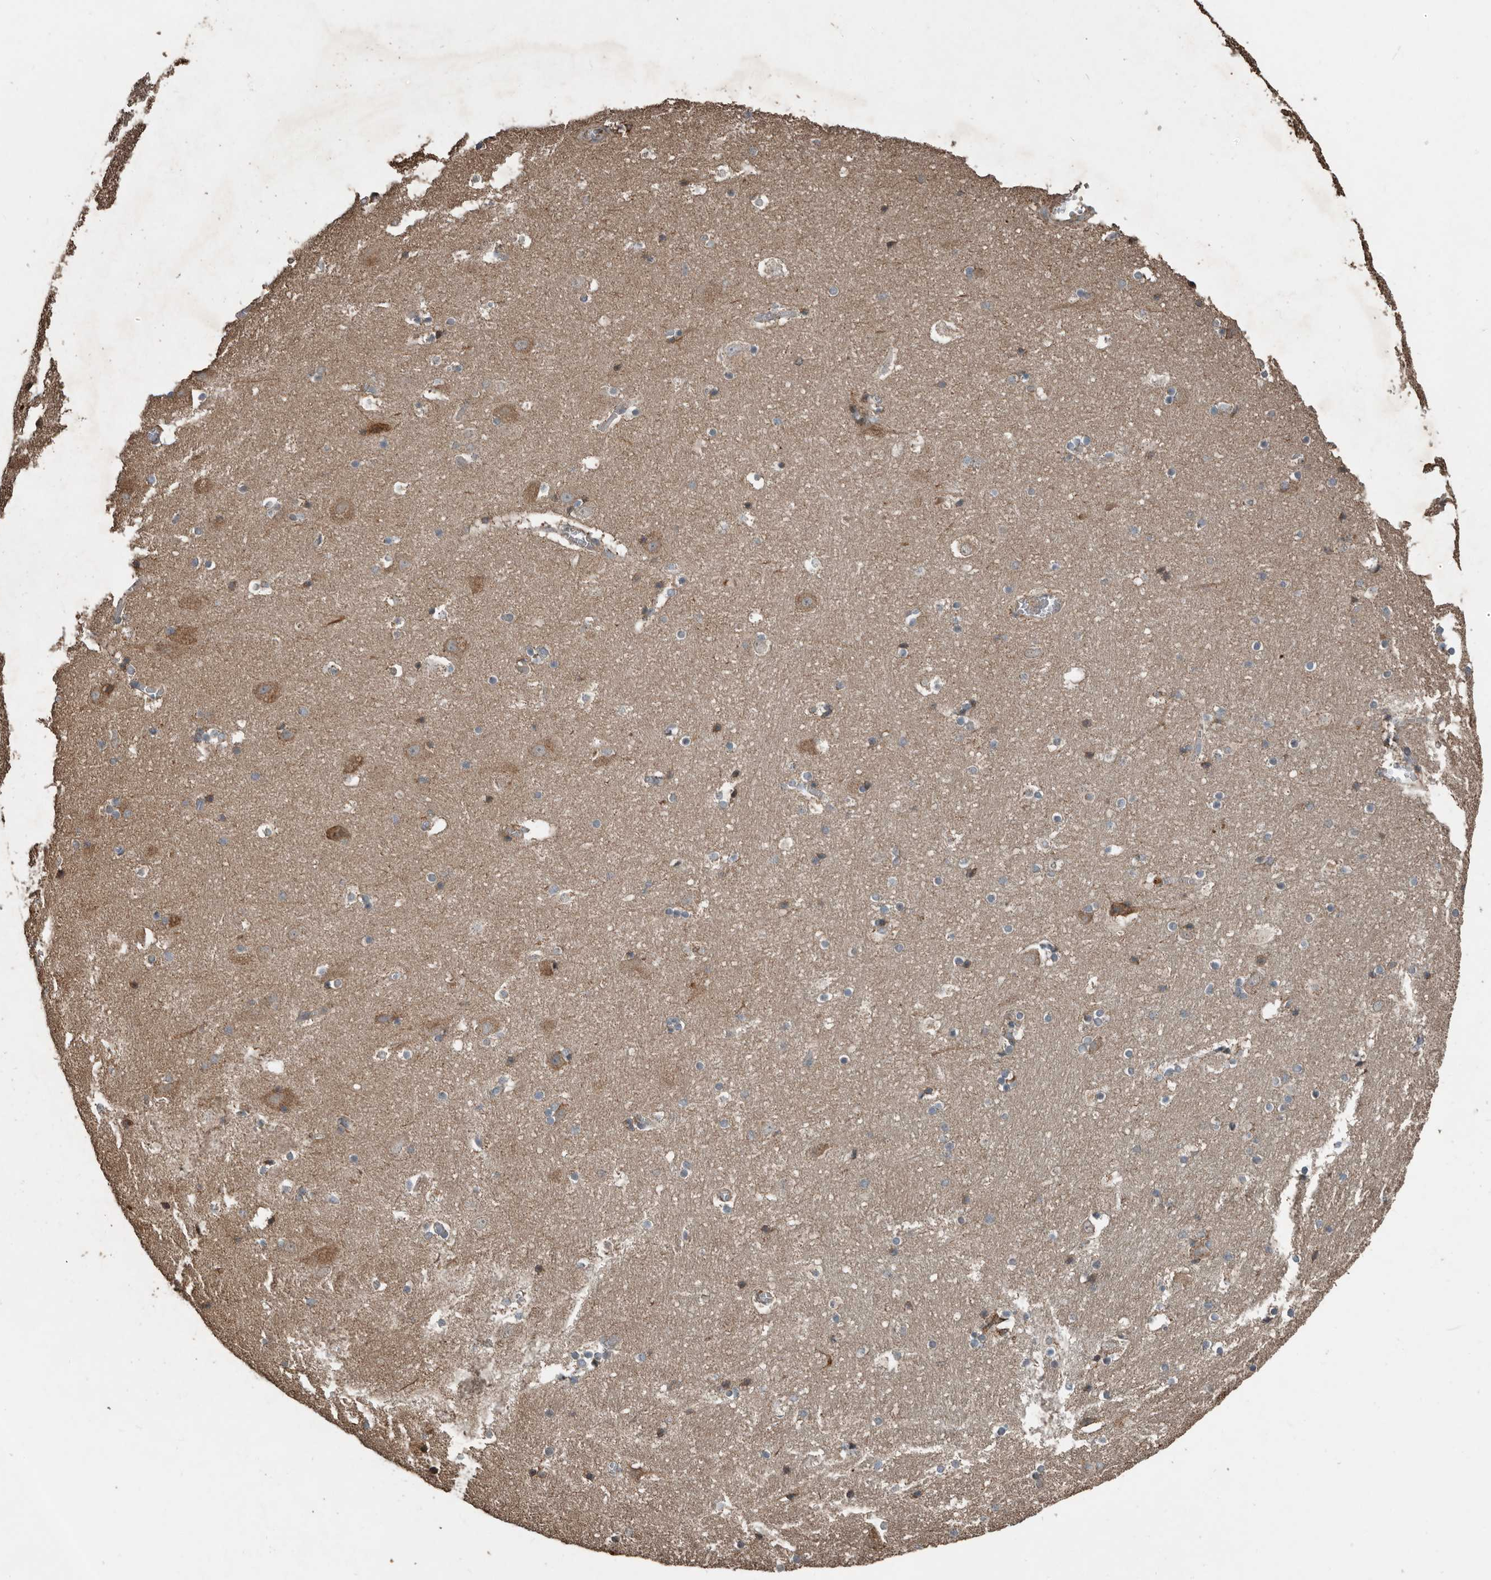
{"staining": {"intensity": "moderate", "quantity": "<25%", "location": "cytoplasmic/membranous"}, "tissue": "hippocampus", "cell_type": "Glial cells", "image_type": "normal", "snomed": [{"axis": "morphology", "description": "Normal tissue, NOS"}, {"axis": "topography", "description": "Hippocampus"}], "caption": "A brown stain shows moderate cytoplasmic/membranous staining of a protein in glial cells of unremarkable human hippocampus.", "gene": "RNF207", "patient": {"sex": "male", "age": 45}}